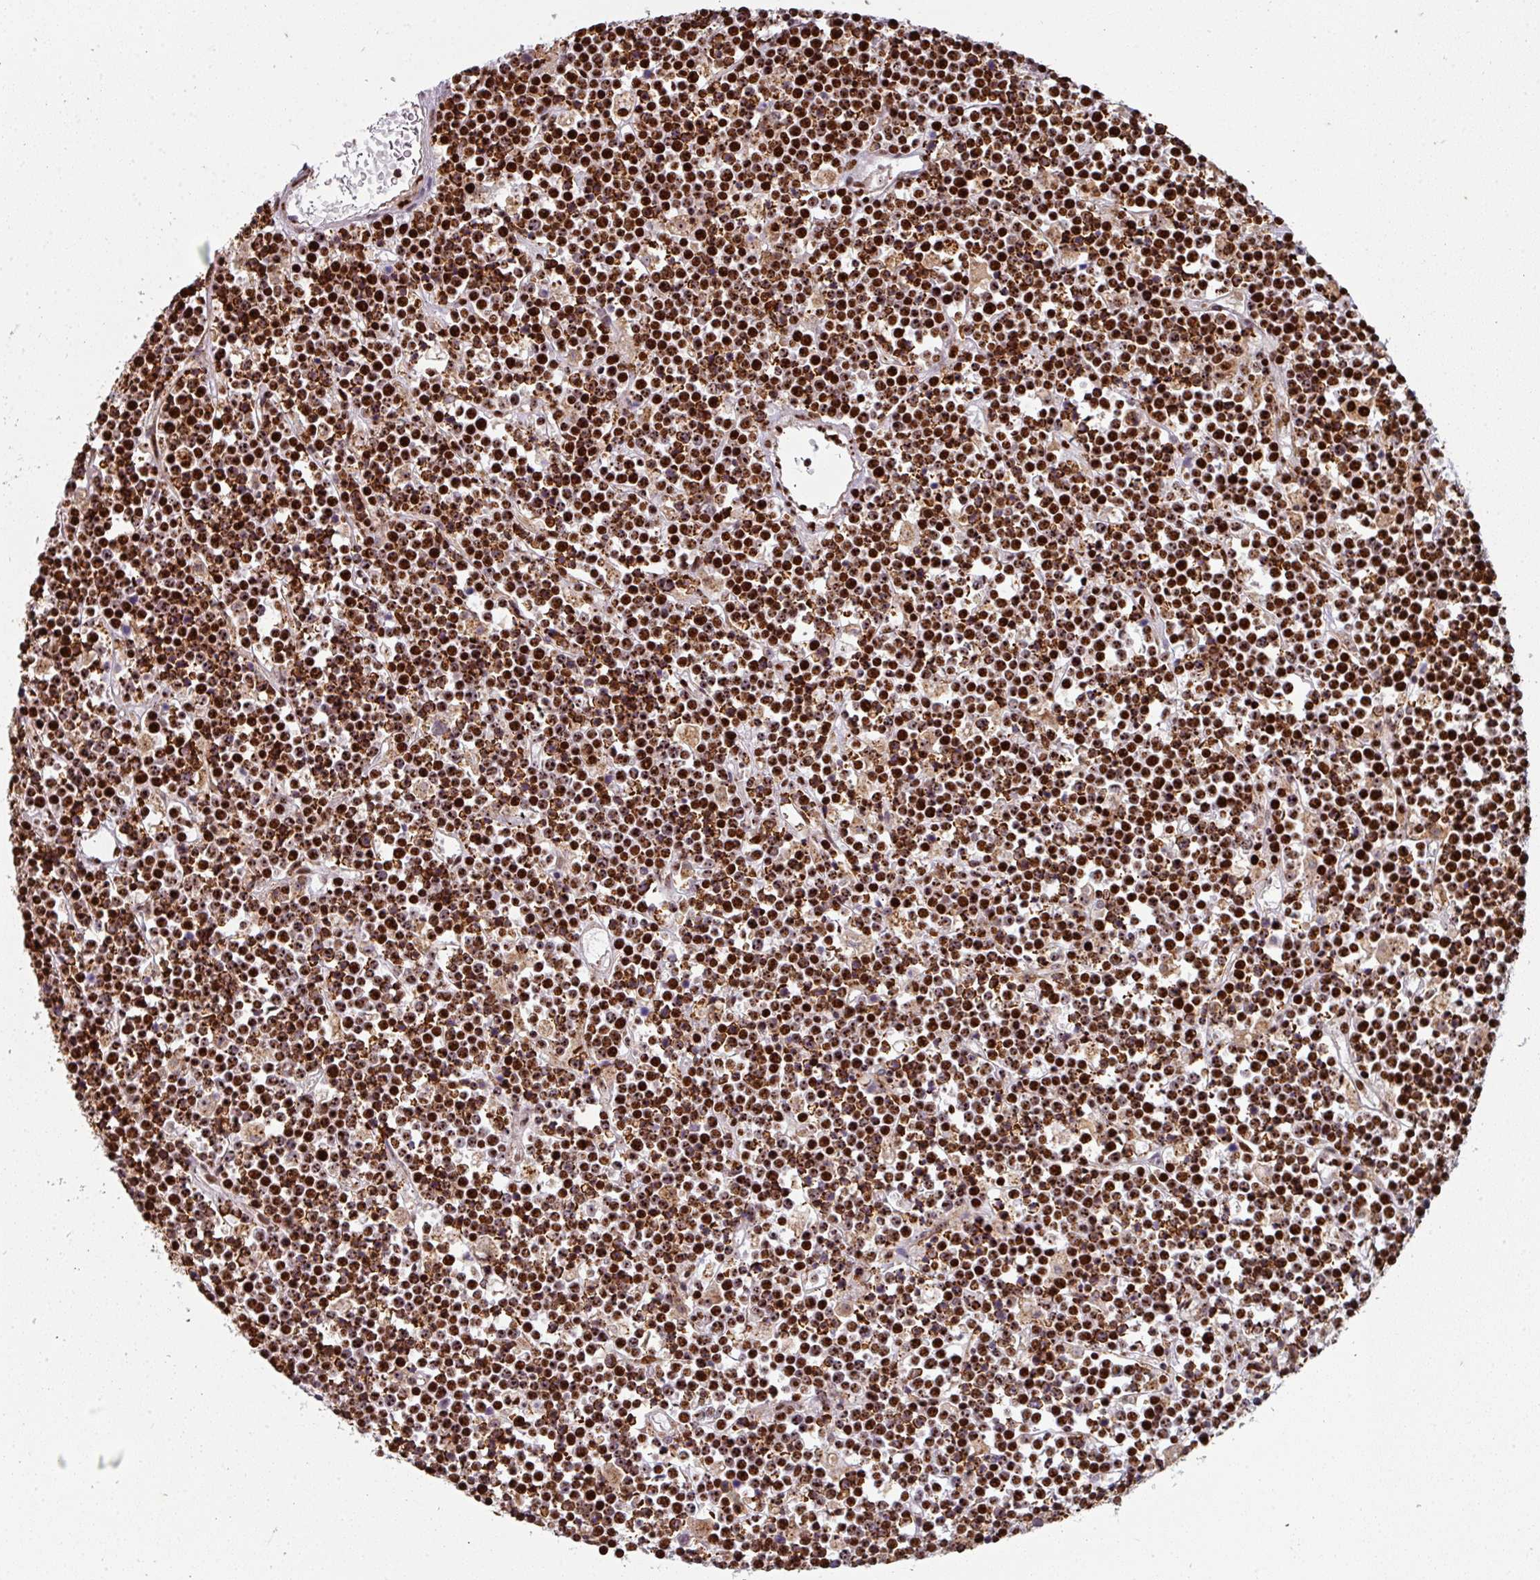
{"staining": {"intensity": "strong", "quantity": ">75%", "location": "nuclear"}, "tissue": "lymphoma", "cell_type": "Tumor cells", "image_type": "cancer", "snomed": [{"axis": "morphology", "description": "Malignant lymphoma, non-Hodgkin's type, High grade"}, {"axis": "topography", "description": "Ovary"}], "caption": "High-magnification brightfield microscopy of malignant lymphoma, non-Hodgkin's type (high-grade) stained with DAB (3,3'-diaminobenzidine) (brown) and counterstained with hematoxylin (blue). tumor cells exhibit strong nuclear positivity is identified in approximately>75% of cells.", "gene": "SIK3", "patient": {"sex": "female", "age": 56}}